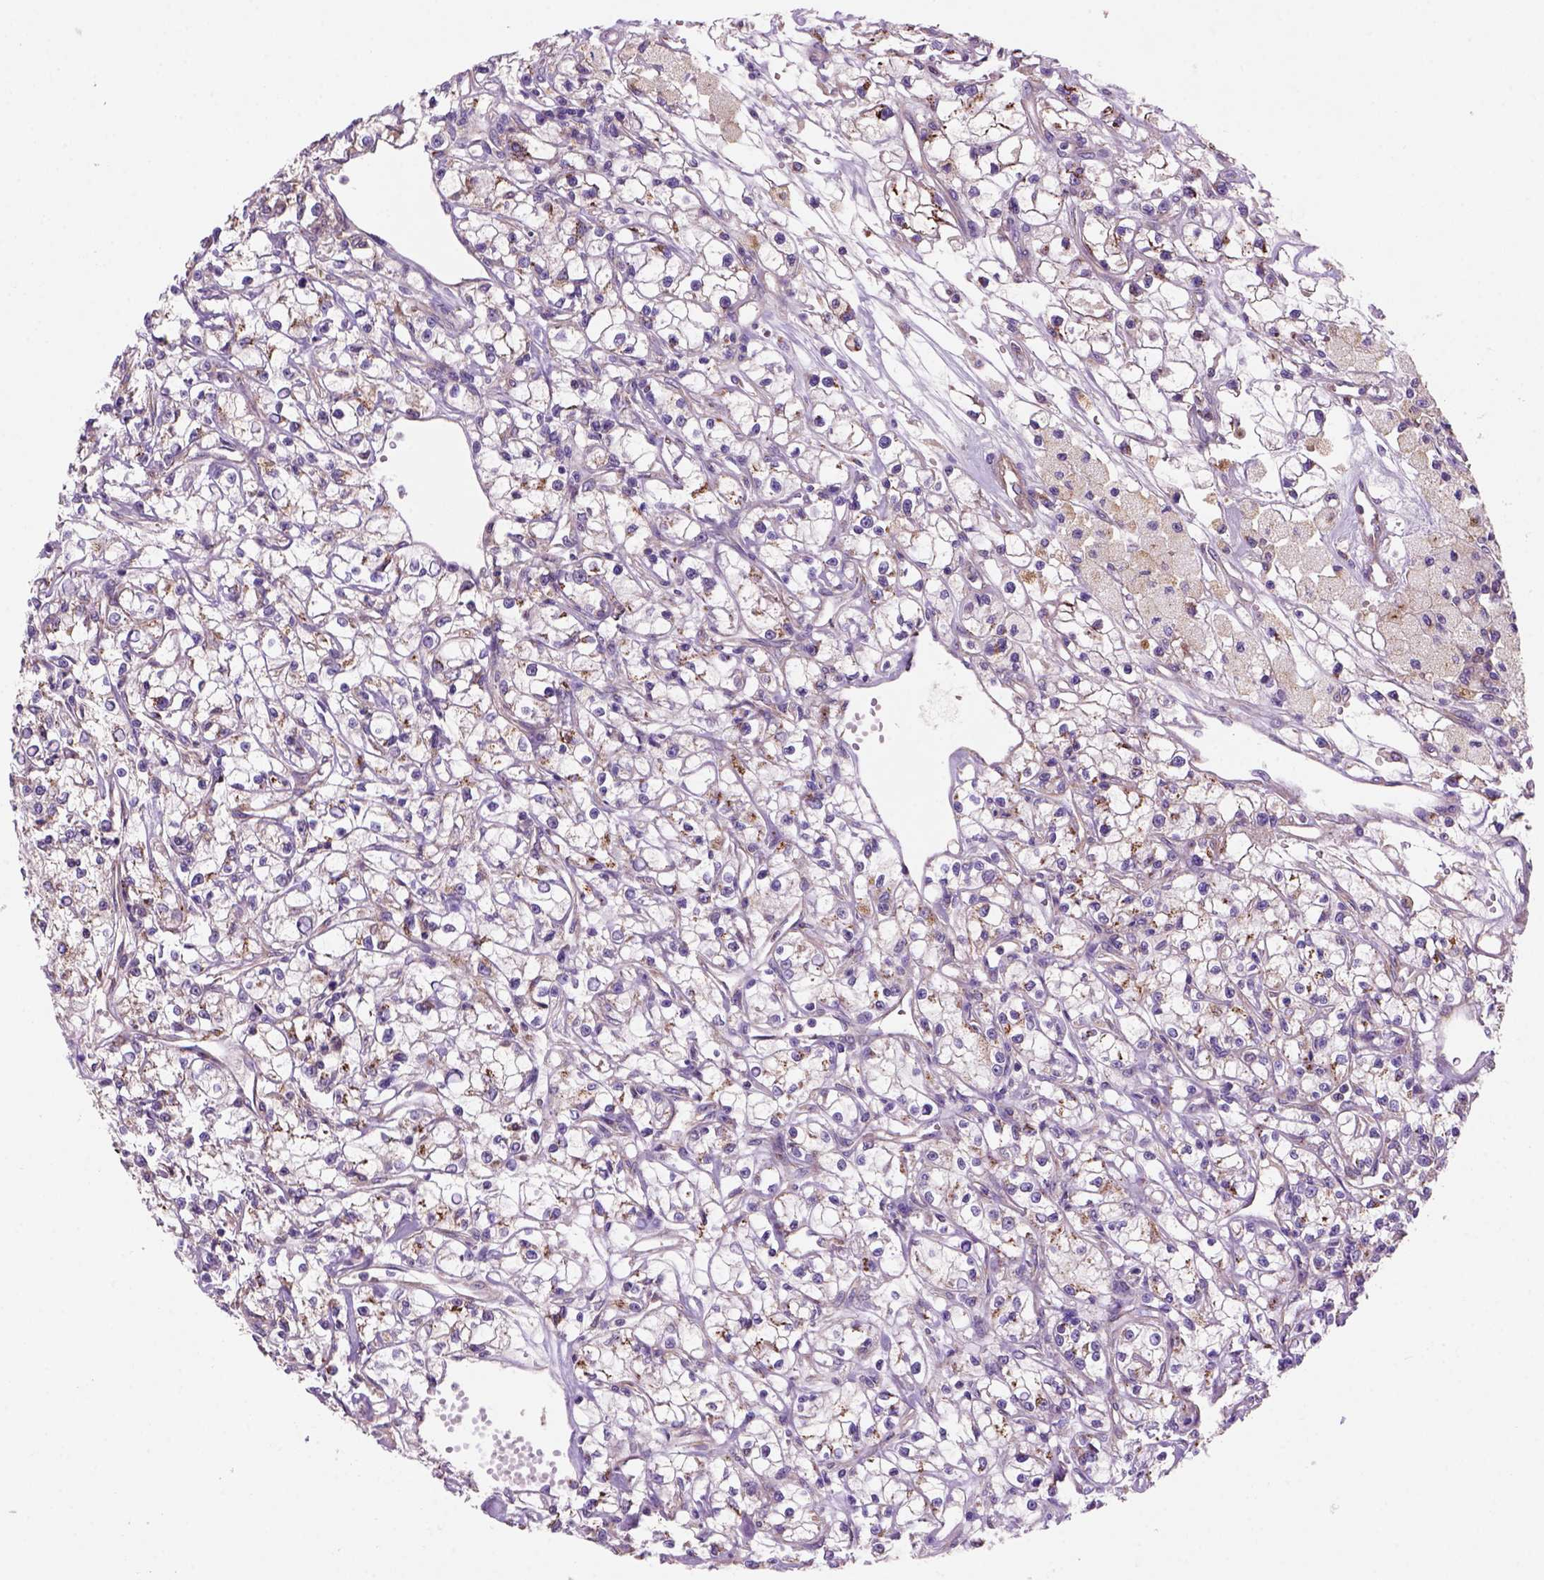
{"staining": {"intensity": "moderate", "quantity": "<25%", "location": "cytoplasmic/membranous"}, "tissue": "renal cancer", "cell_type": "Tumor cells", "image_type": "cancer", "snomed": [{"axis": "morphology", "description": "Adenocarcinoma, NOS"}, {"axis": "topography", "description": "Kidney"}], "caption": "Immunohistochemistry staining of adenocarcinoma (renal), which demonstrates low levels of moderate cytoplasmic/membranous staining in about <25% of tumor cells indicating moderate cytoplasmic/membranous protein staining. The staining was performed using DAB (3,3'-diaminobenzidine) (brown) for protein detection and nuclei were counterstained in hematoxylin (blue).", "gene": "WARS2", "patient": {"sex": "female", "age": 59}}